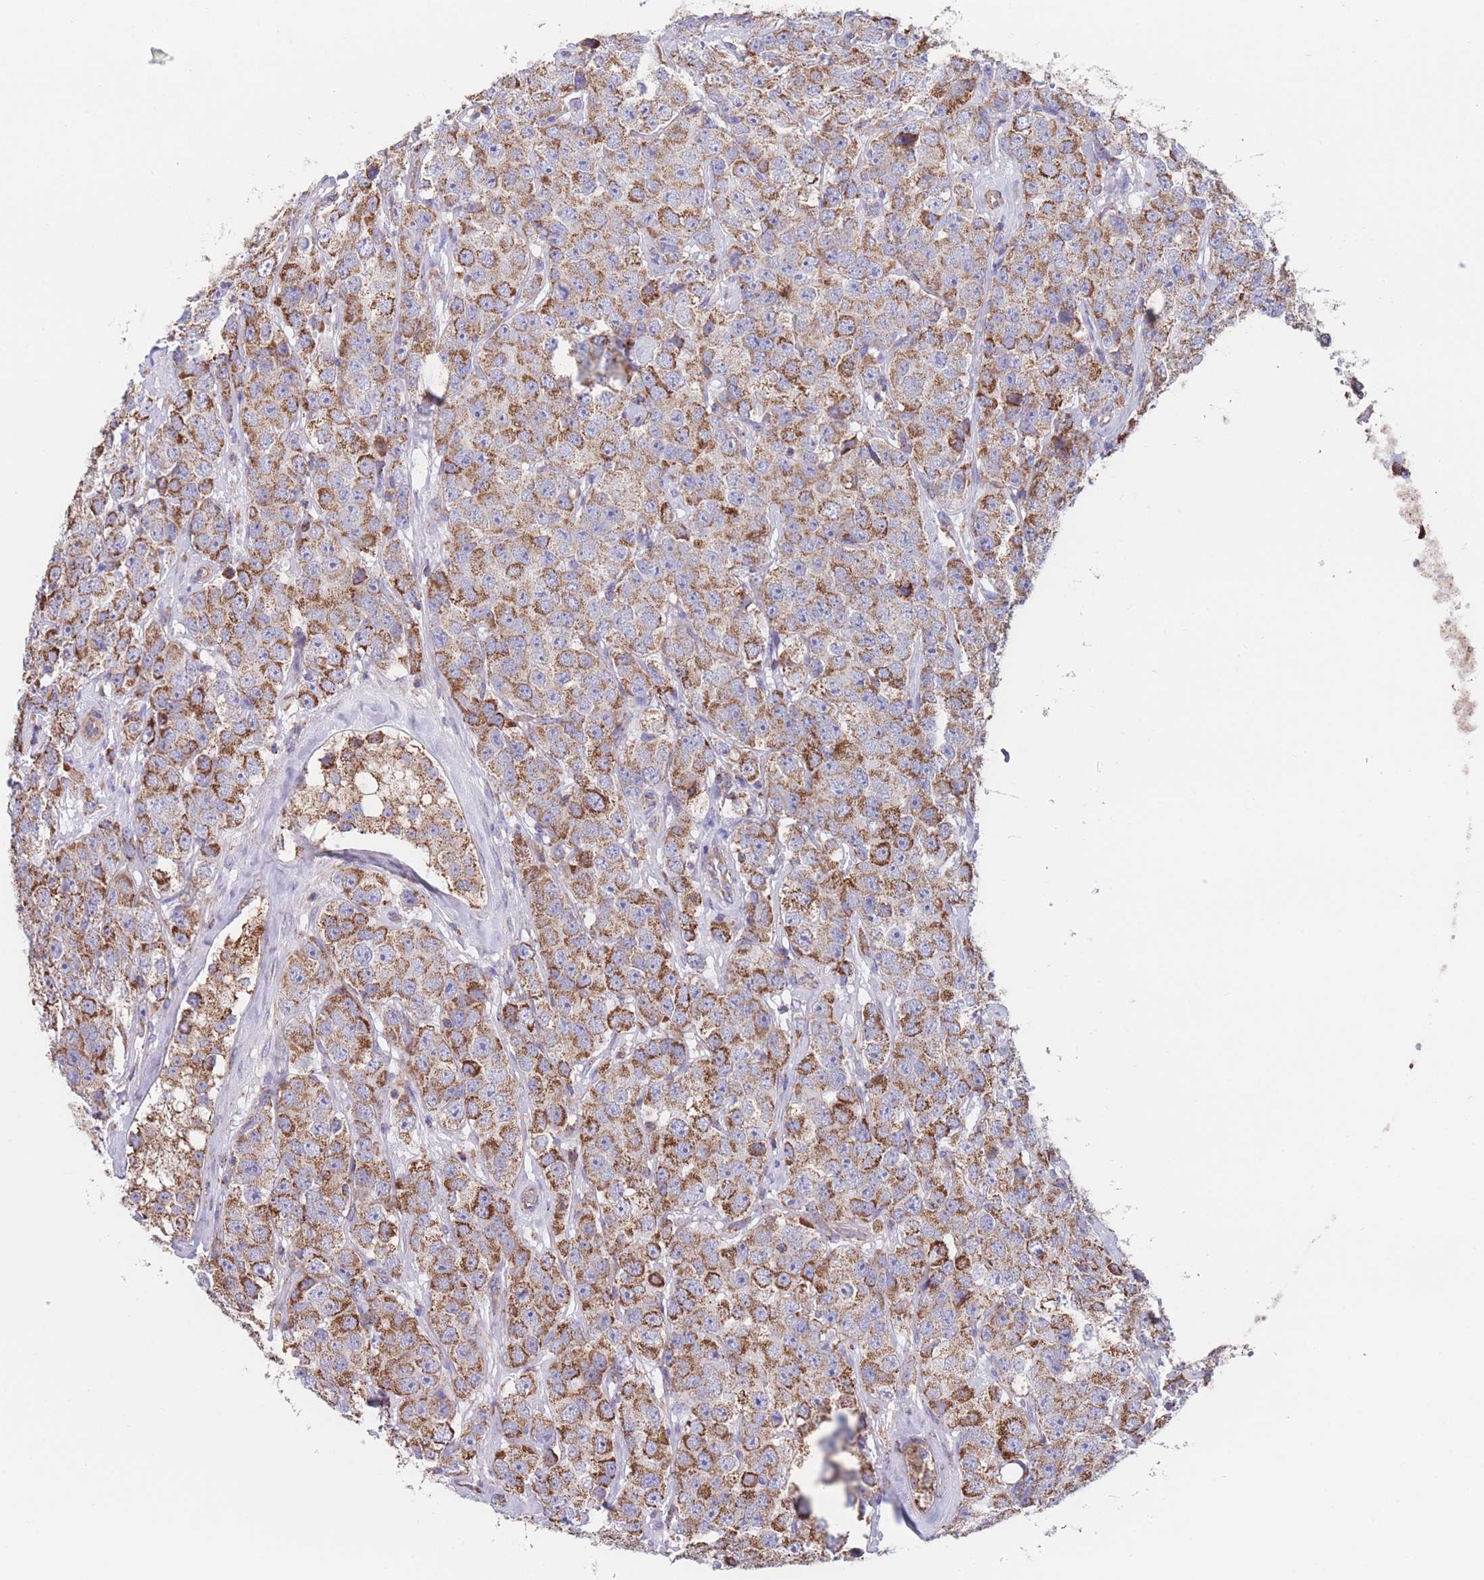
{"staining": {"intensity": "strong", "quantity": ">75%", "location": "cytoplasmic/membranous"}, "tissue": "testis cancer", "cell_type": "Tumor cells", "image_type": "cancer", "snomed": [{"axis": "morphology", "description": "Seminoma, NOS"}, {"axis": "topography", "description": "Testis"}], "caption": "IHC (DAB (3,3'-diaminobenzidine)) staining of testis cancer (seminoma) reveals strong cytoplasmic/membranous protein expression in about >75% of tumor cells.", "gene": "FKBP8", "patient": {"sex": "male", "age": 28}}